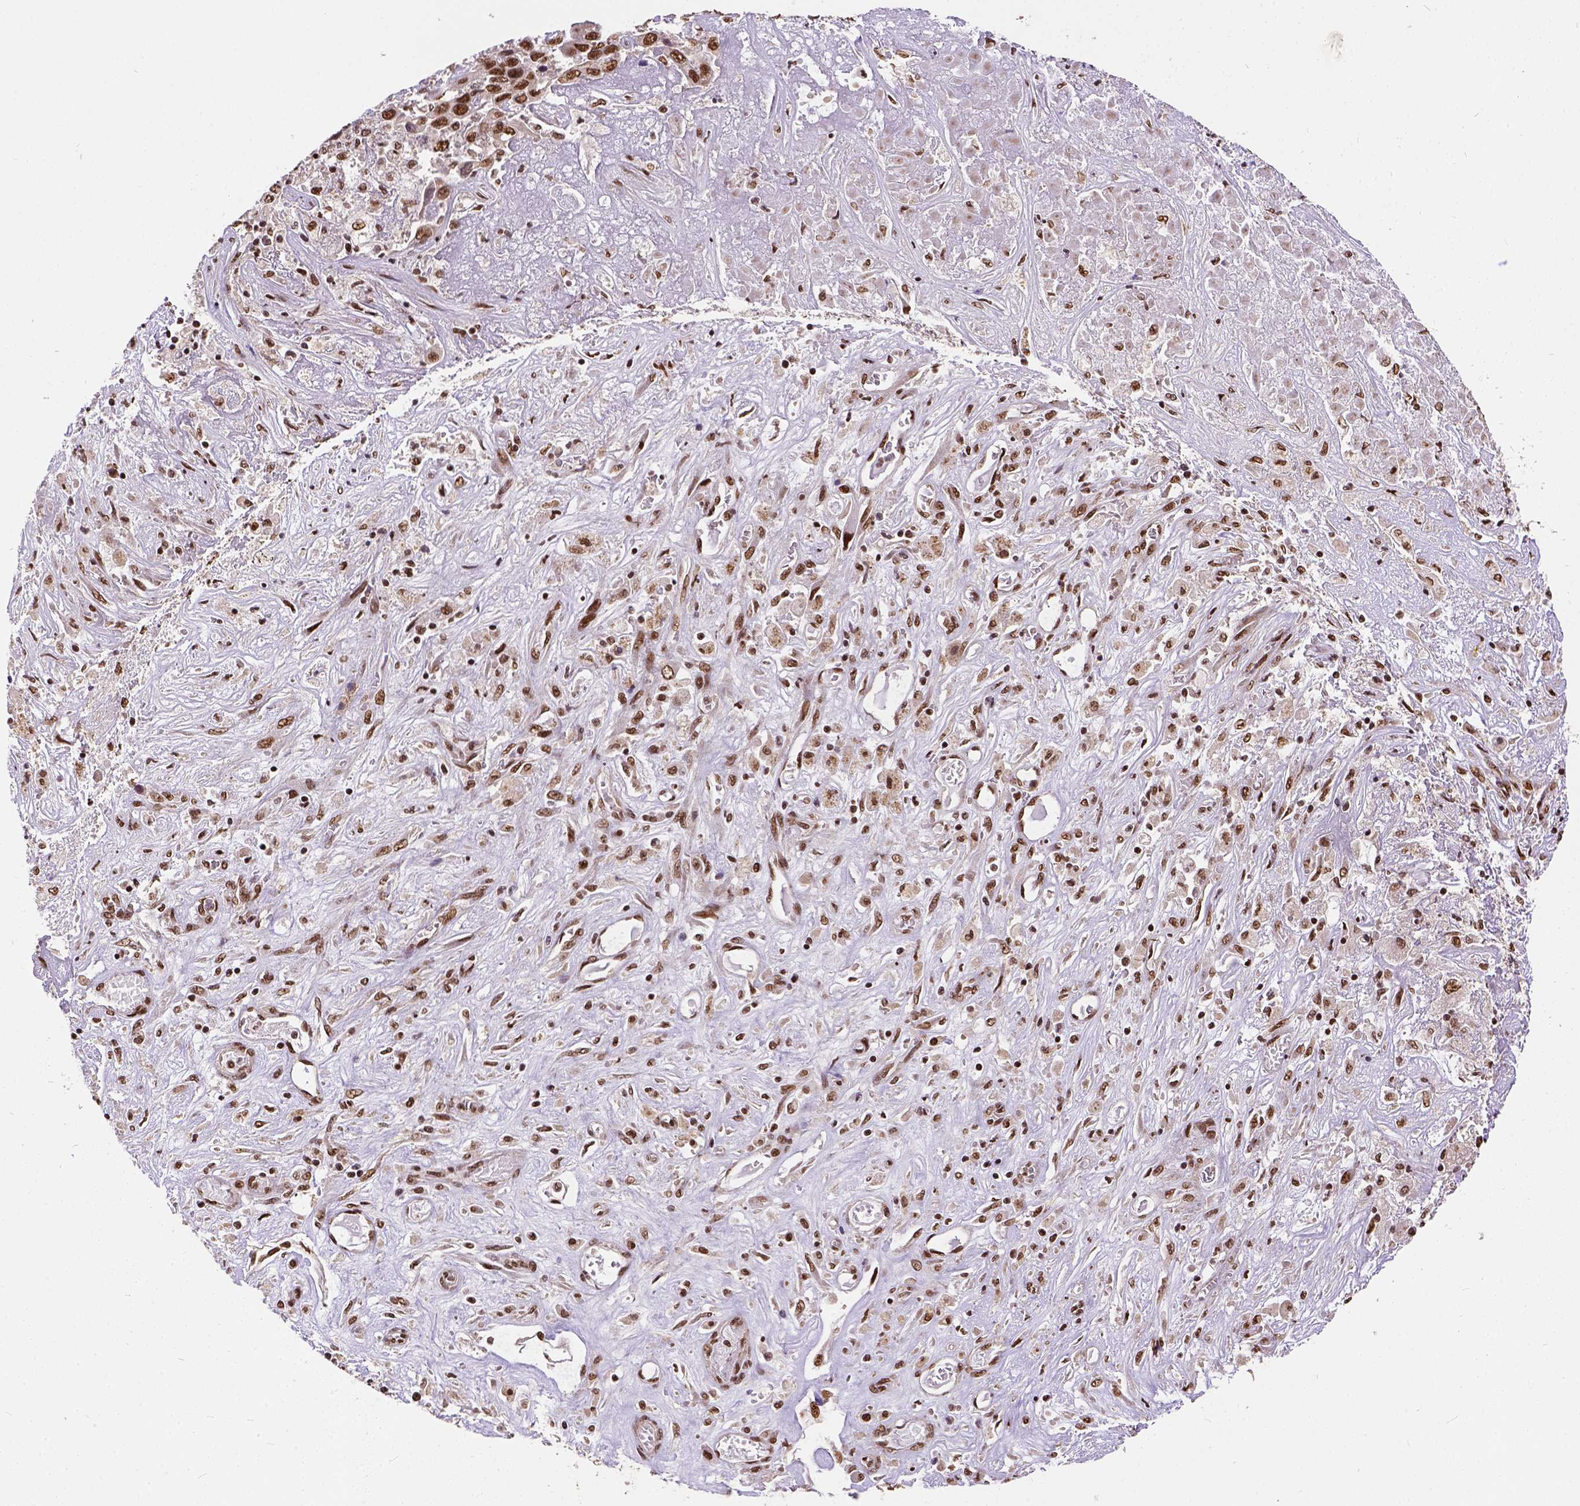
{"staining": {"intensity": "strong", "quantity": ">75%", "location": "nuclear"}, "tissue": "liver cancer", "cell_type": "Tumor cells", "image_type": "cancer", "snomed": [{"axis": "morphology", "description": "Cholangiocarcinoma"}, {"axis": "topography", "description": "Liver"}], "caption": "A high-resolution image shows IHC staining of cholangiocarcinoma (liver), which shows strong nuclear expression in about >75% of tumor cells.", "gene": "NACC1", "patient": {"sex": "female", "age": 52}}